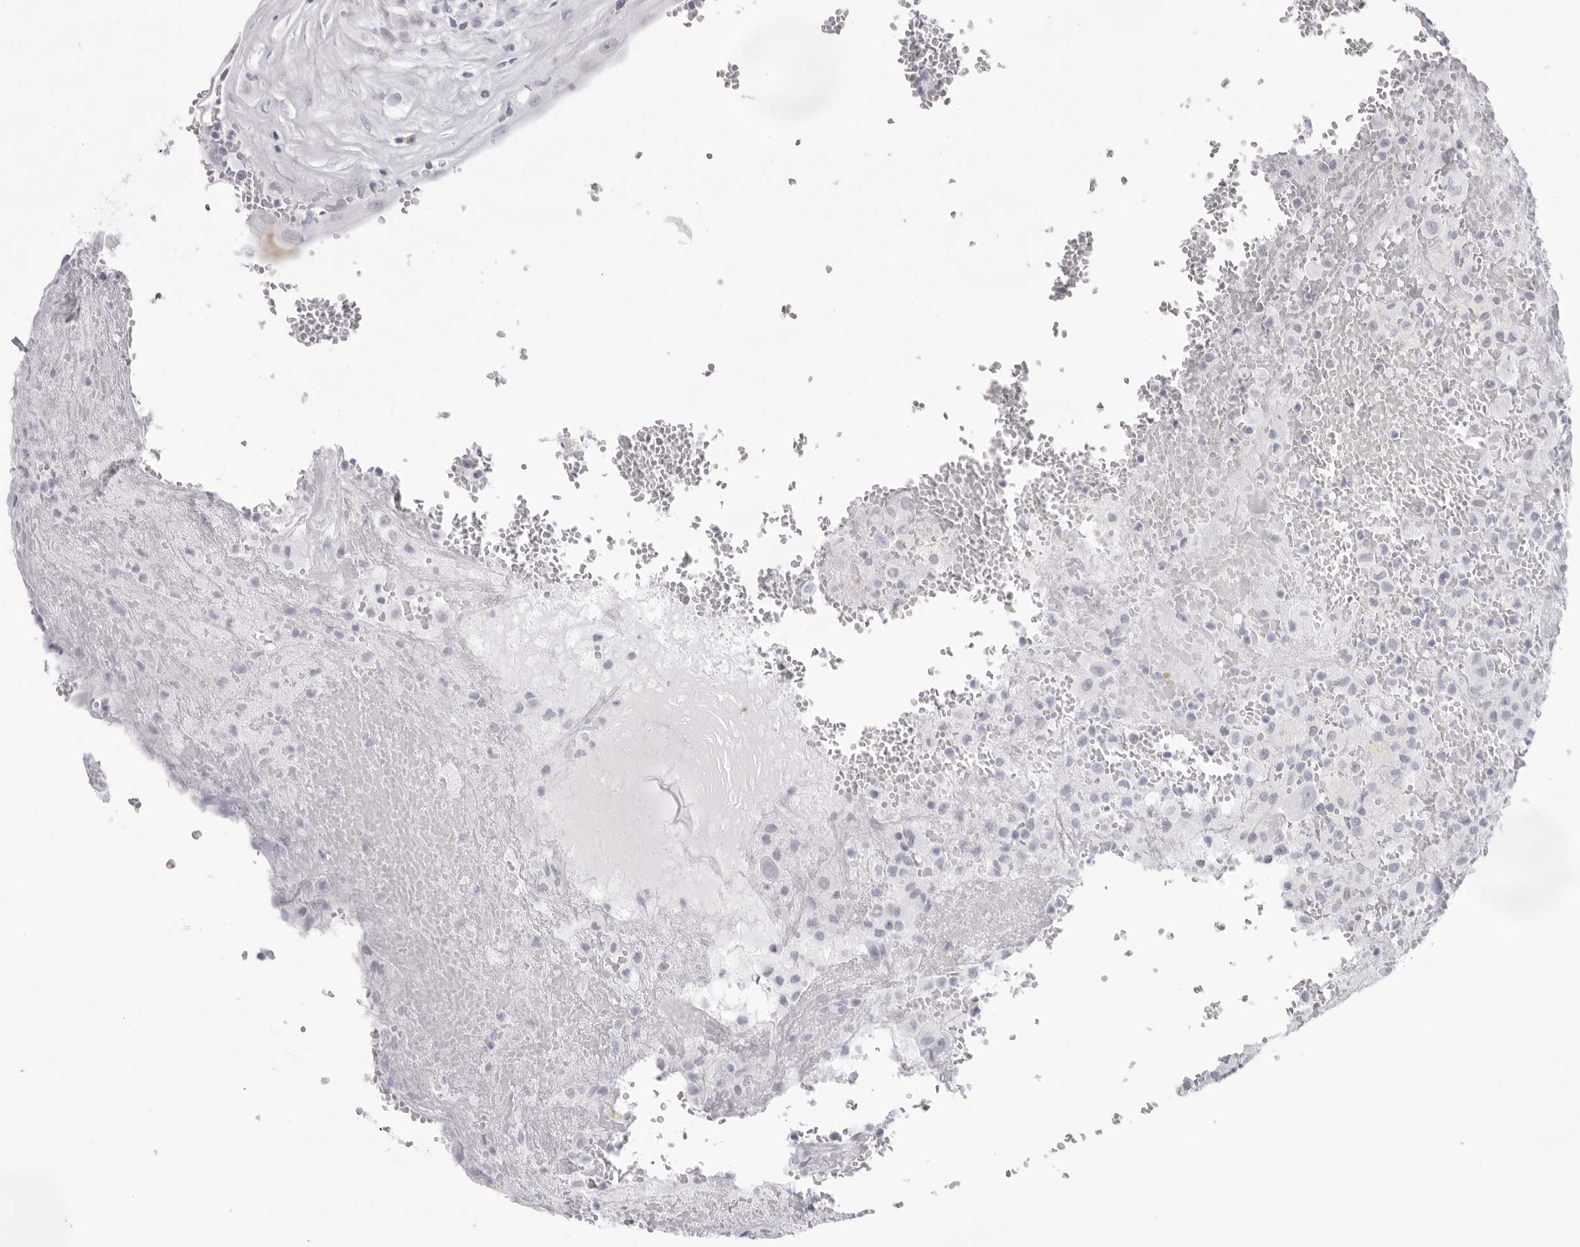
{"staining": {"intensity": "negative", "quantity": "none", "location": "none"}, "tissue": "thyroid cancer", "cell_type": "Tumor cells", "image_type": "cancer", "snomed": [{"axis": "morphology", "description": "Papillary adenocarcinoma, NOS"}, {"axis": "topography", "description": "Thyroid gland"}], "caption": "Immunohistochemistry (IHC) photomicrograph of human thyroid cancer stained for a protein (brown), which reveals no expression in tumor cells.", "gene": "KLK12", "patient": {"sex": "male", "age": 77}}